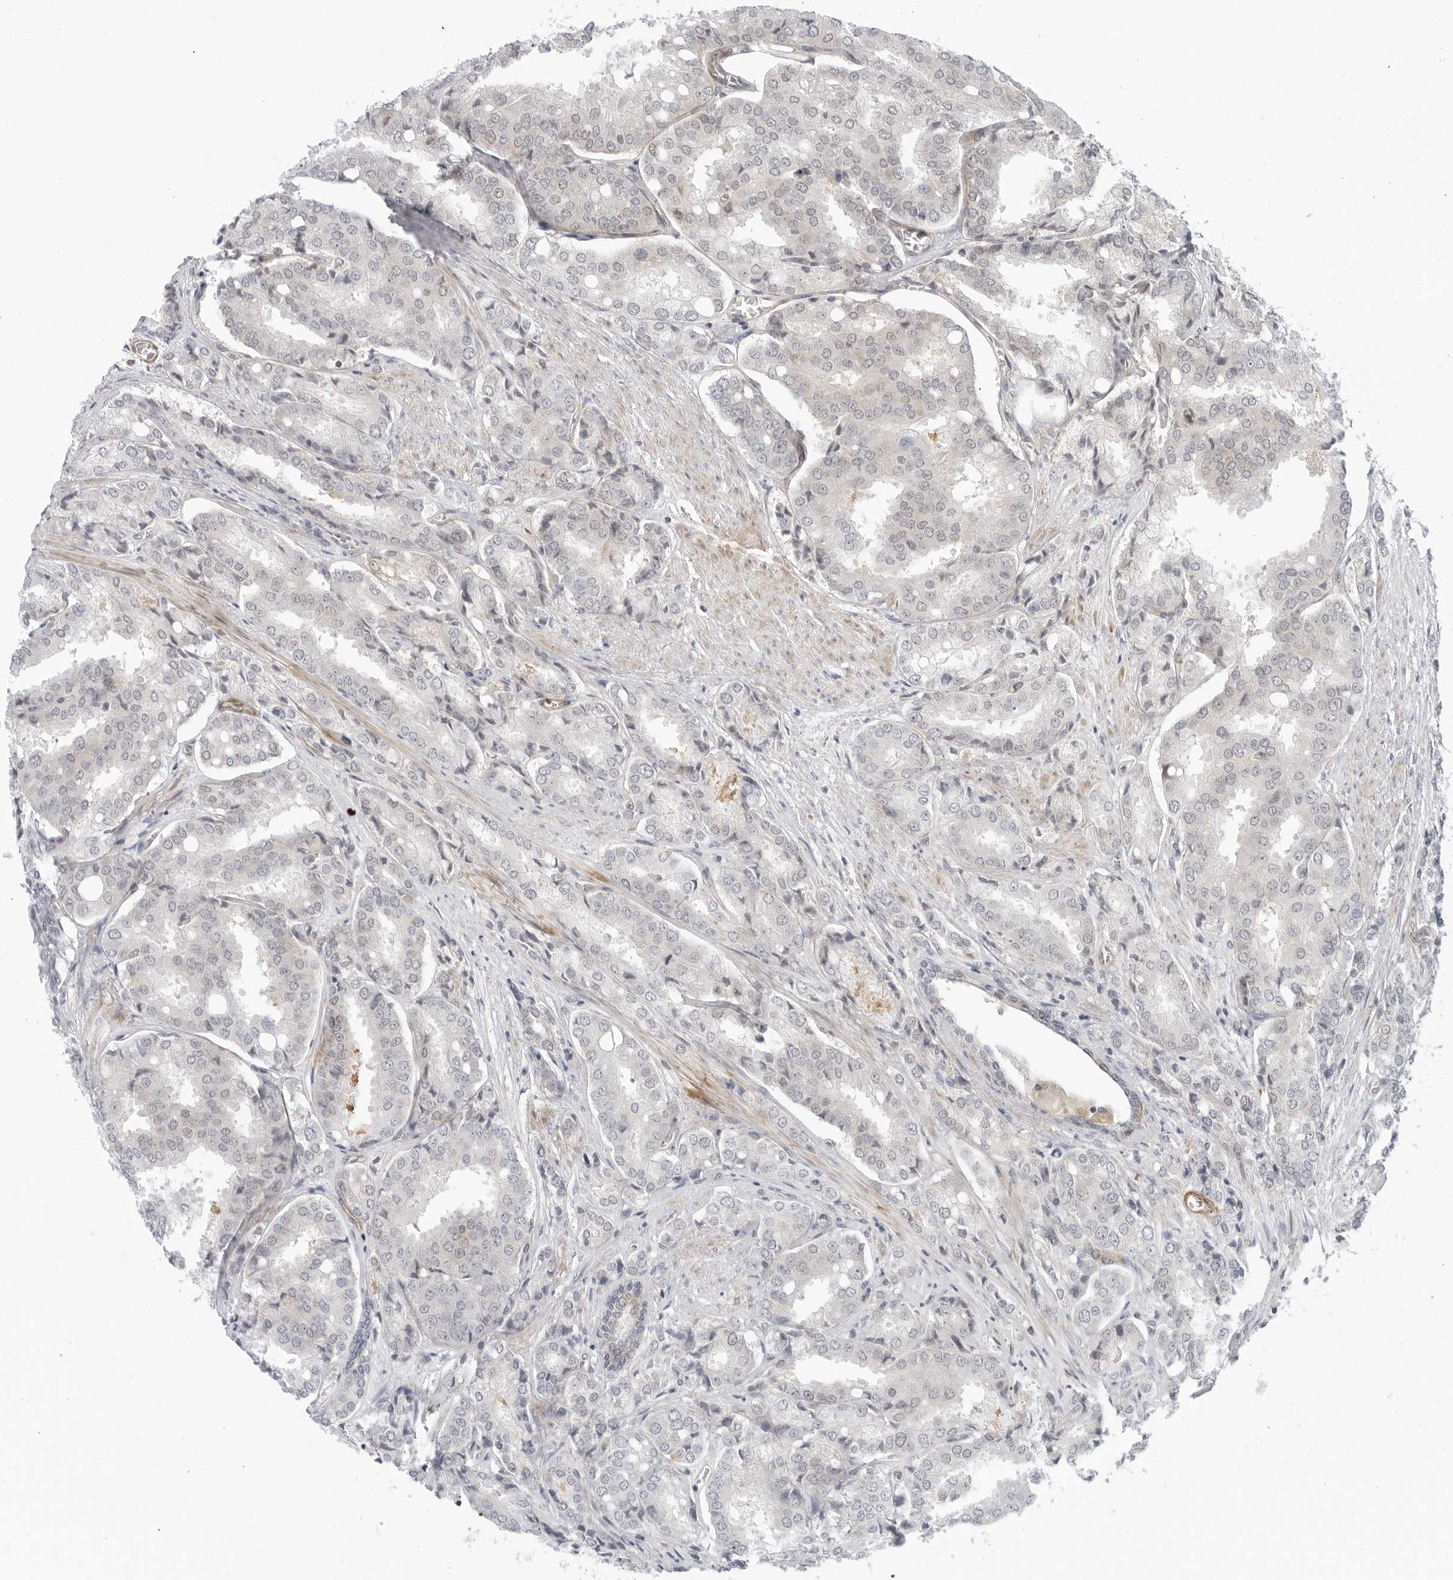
{"staining": {"intensity": "negative", "quantity": "none", "location": "none"}, "tissue": "prostate cancer", "cell_type": "Tumor cells", "image_type": "cancer", "snomed": [{"axis": "morphology", "description": "Adenocarcinoma, High grade"}, {"axis": "topography", "description": "Prostate"}], "caption": "Immunohistochemical staining of human adenocarcinoma (high-grade) (prostate) reveals no significant staining in tumor cells. (Stains: DAB immunohistochemistry (IHC) with hematoxylin counter stain, Microscopy: brightfield microscopy at high magnification).", "gene": "SUGCT", "patient": {"sex": "male", "age": 50}}